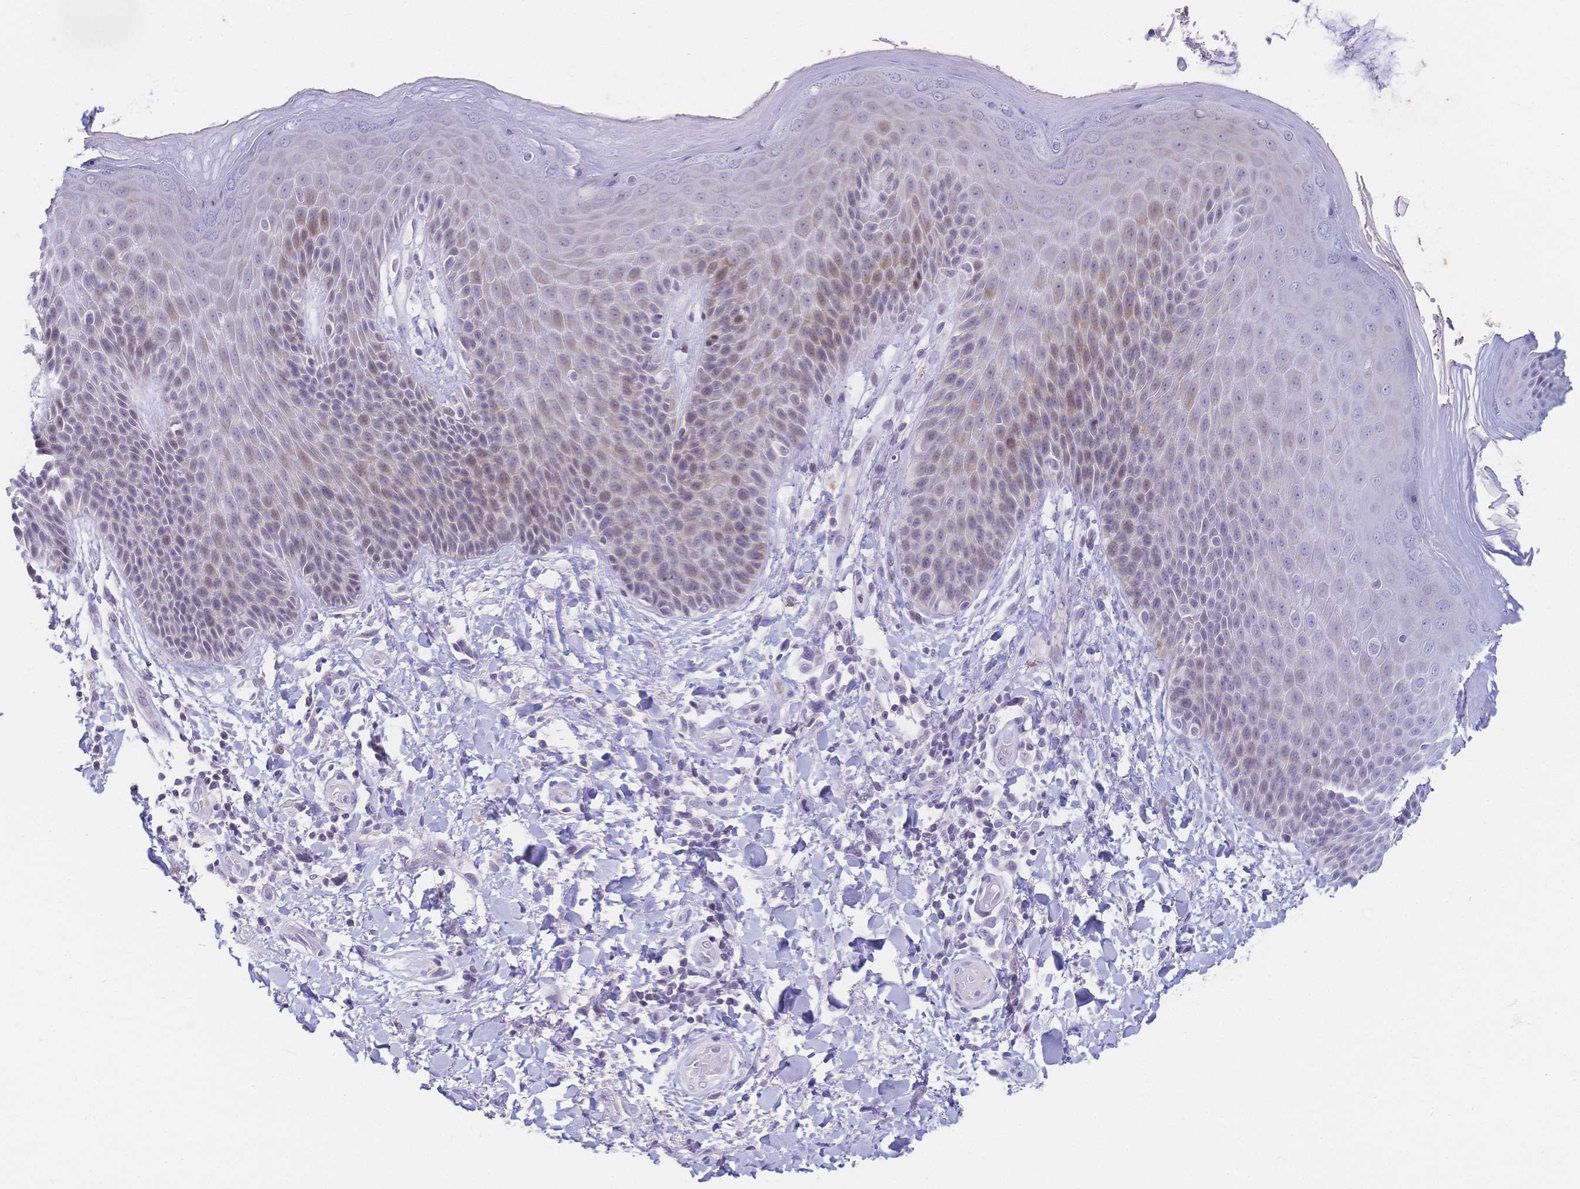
{"staining": {"intensity": "moderate", "quantity": "<25%", "location": "cytoplasmic/membranous"}, "tissue": "skin", "cell_type": "Epidermal cells", "image_type": "normal", "snomed": [{"axis": "morphology", "description": "Normal tissue, NOS"}, {"axis": "topography", "description": "Anal"}, {"axis": "topography", "description": "Peripheral nerve tissue"}], "caption": "Immunohistochemistry photomicrograph of unremarkable skin: human skin stained using immunohistochemistry shows low levels of moderate protein expression localized specifically in the cytoplasmic/membranous of epidermal cells, appearing as a cytoplasmic/membranous brown color.", "gene": "CR2", "patient": {"sex": "male", "age": 51}}